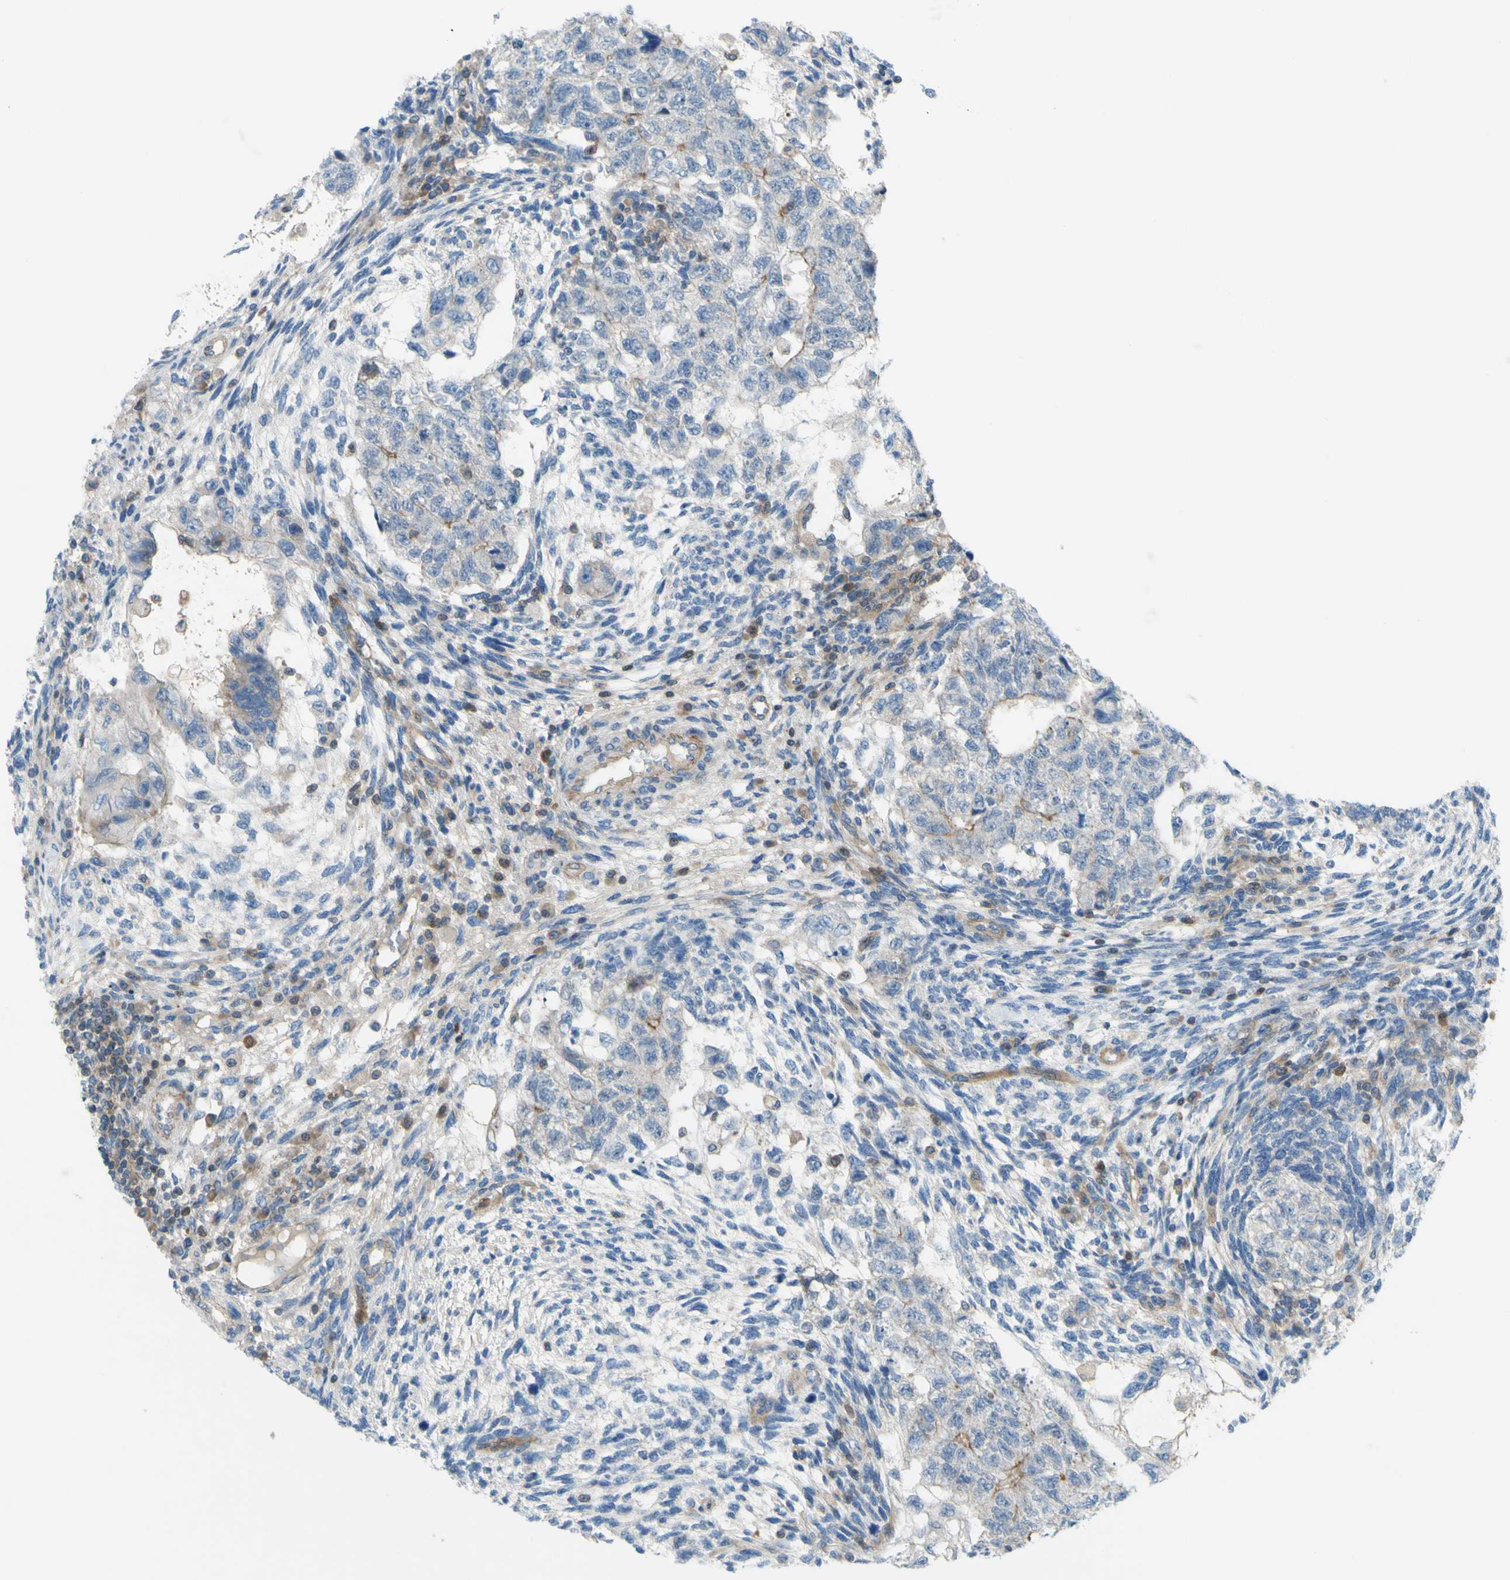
{"staining": {"intensity": "moderate", "quantity": "<25%", "location": "cytoplasmic/membranous"}, "tissue": "testis cancer", "cell_type": "Tumor cells", "image_type": "cancer", "snomed": [{"axis": "morphology", "description": "Normal tissue, NOS"}, {"axis": "morphology", "description": "Carcinoma, Embryonal, NOS"}, {"axis": "topography", "description": "Testis"}], "caption": "This micrograph exhibits immunohistochemistry (IHC) staining of human testis embryonal carcinoma, with low moderate cytoplasmic/membranous staining in approximately <25% of tumor cells.", "gene": "PAK2", "patient": {"sex": "male", "age": 36}}